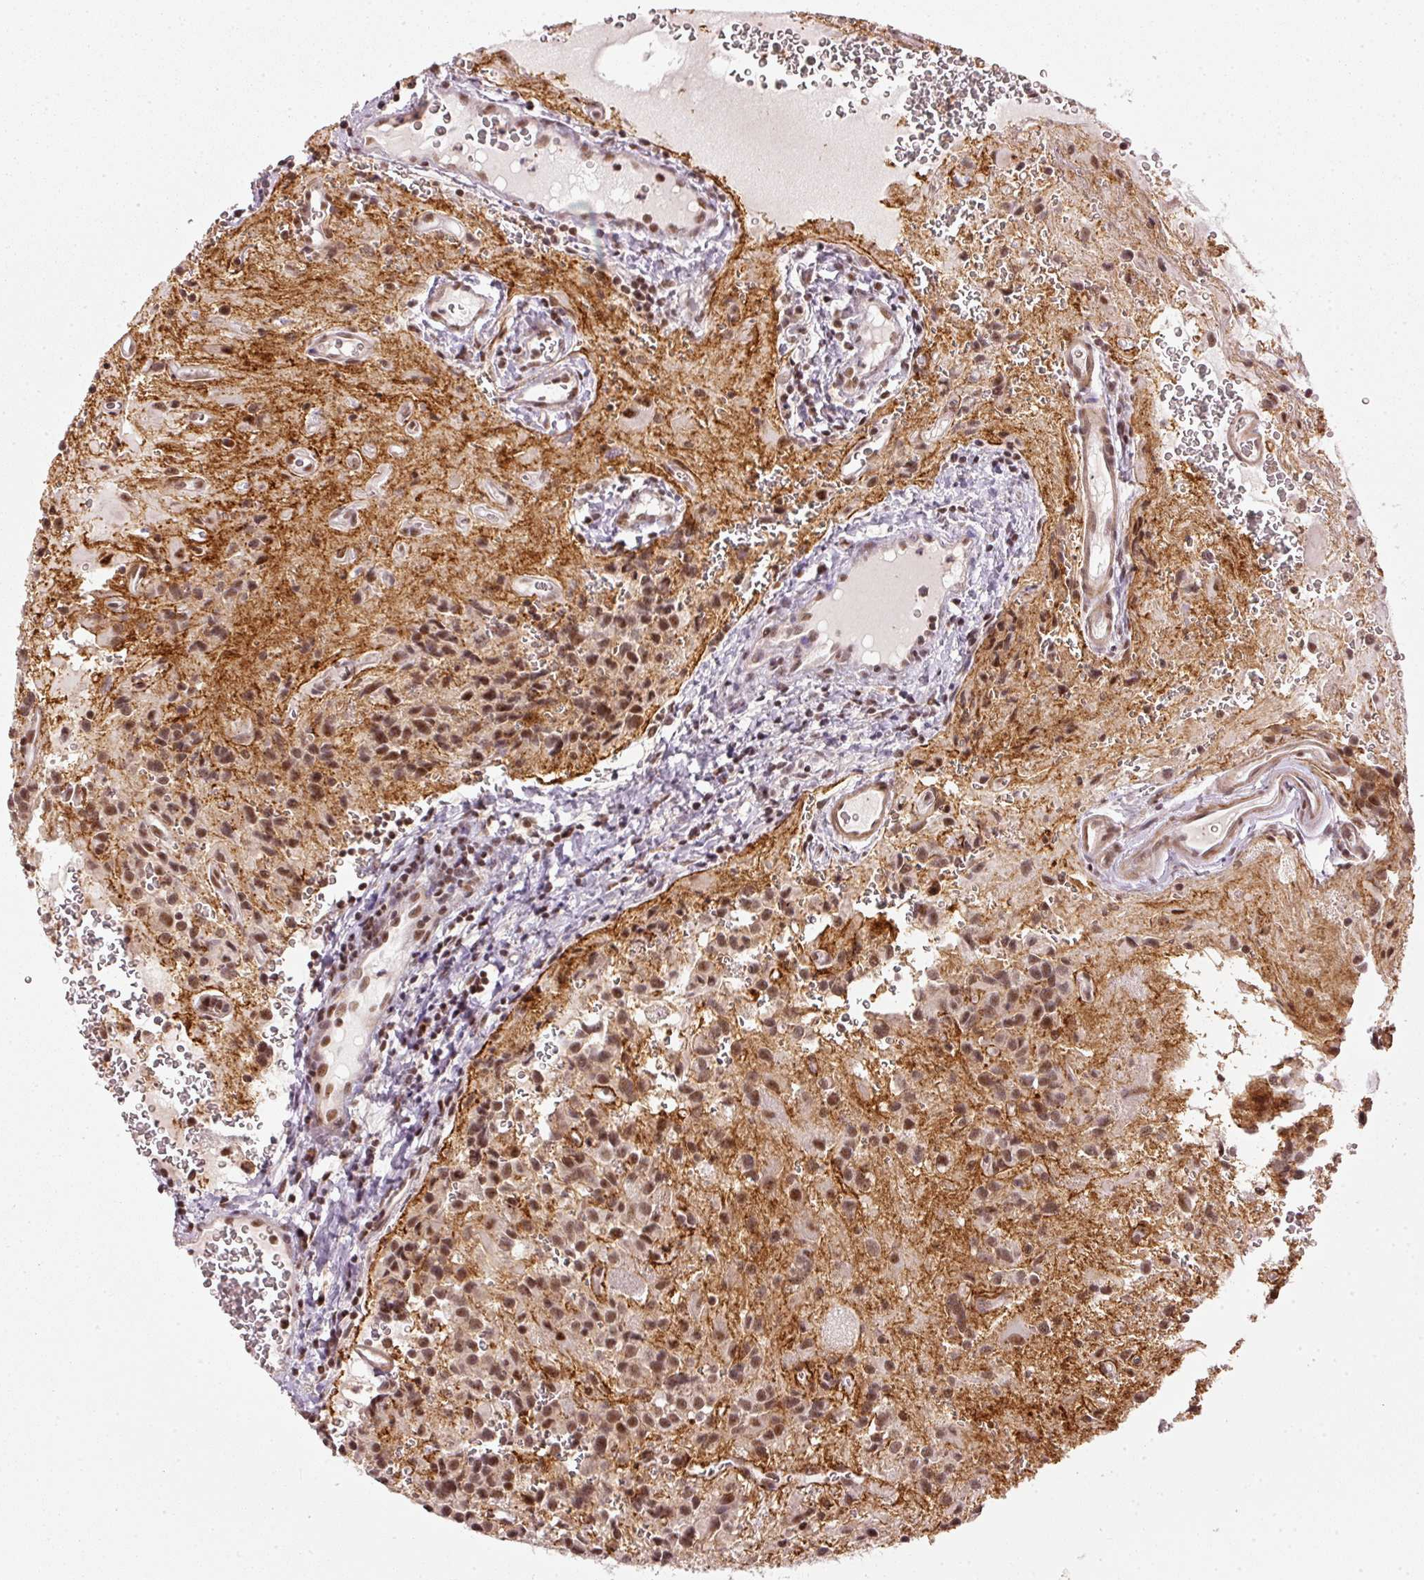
{"staining": {"intensity": "moderate", "quantity": "25%-75%", "location": "nuclear"}, "tissue": "glioma", "cell_type": "Tumor cells", "image_type": "cancer", "snomed": [{"axis": "morphology", "description": "Glioma, malignant, Low grade"}, {"axis": "topography", "description": "Brain"}], "caption": "Malignant glioma (low-grade) stained with immunohistochemistry shows moderate nuclear expression in about 25%-75% of tumor cells. (Brightfield microscopy of DAB IHC at high magnification).", "gene": "THOC6", "patient": {"sex": "male", "age": 56}}